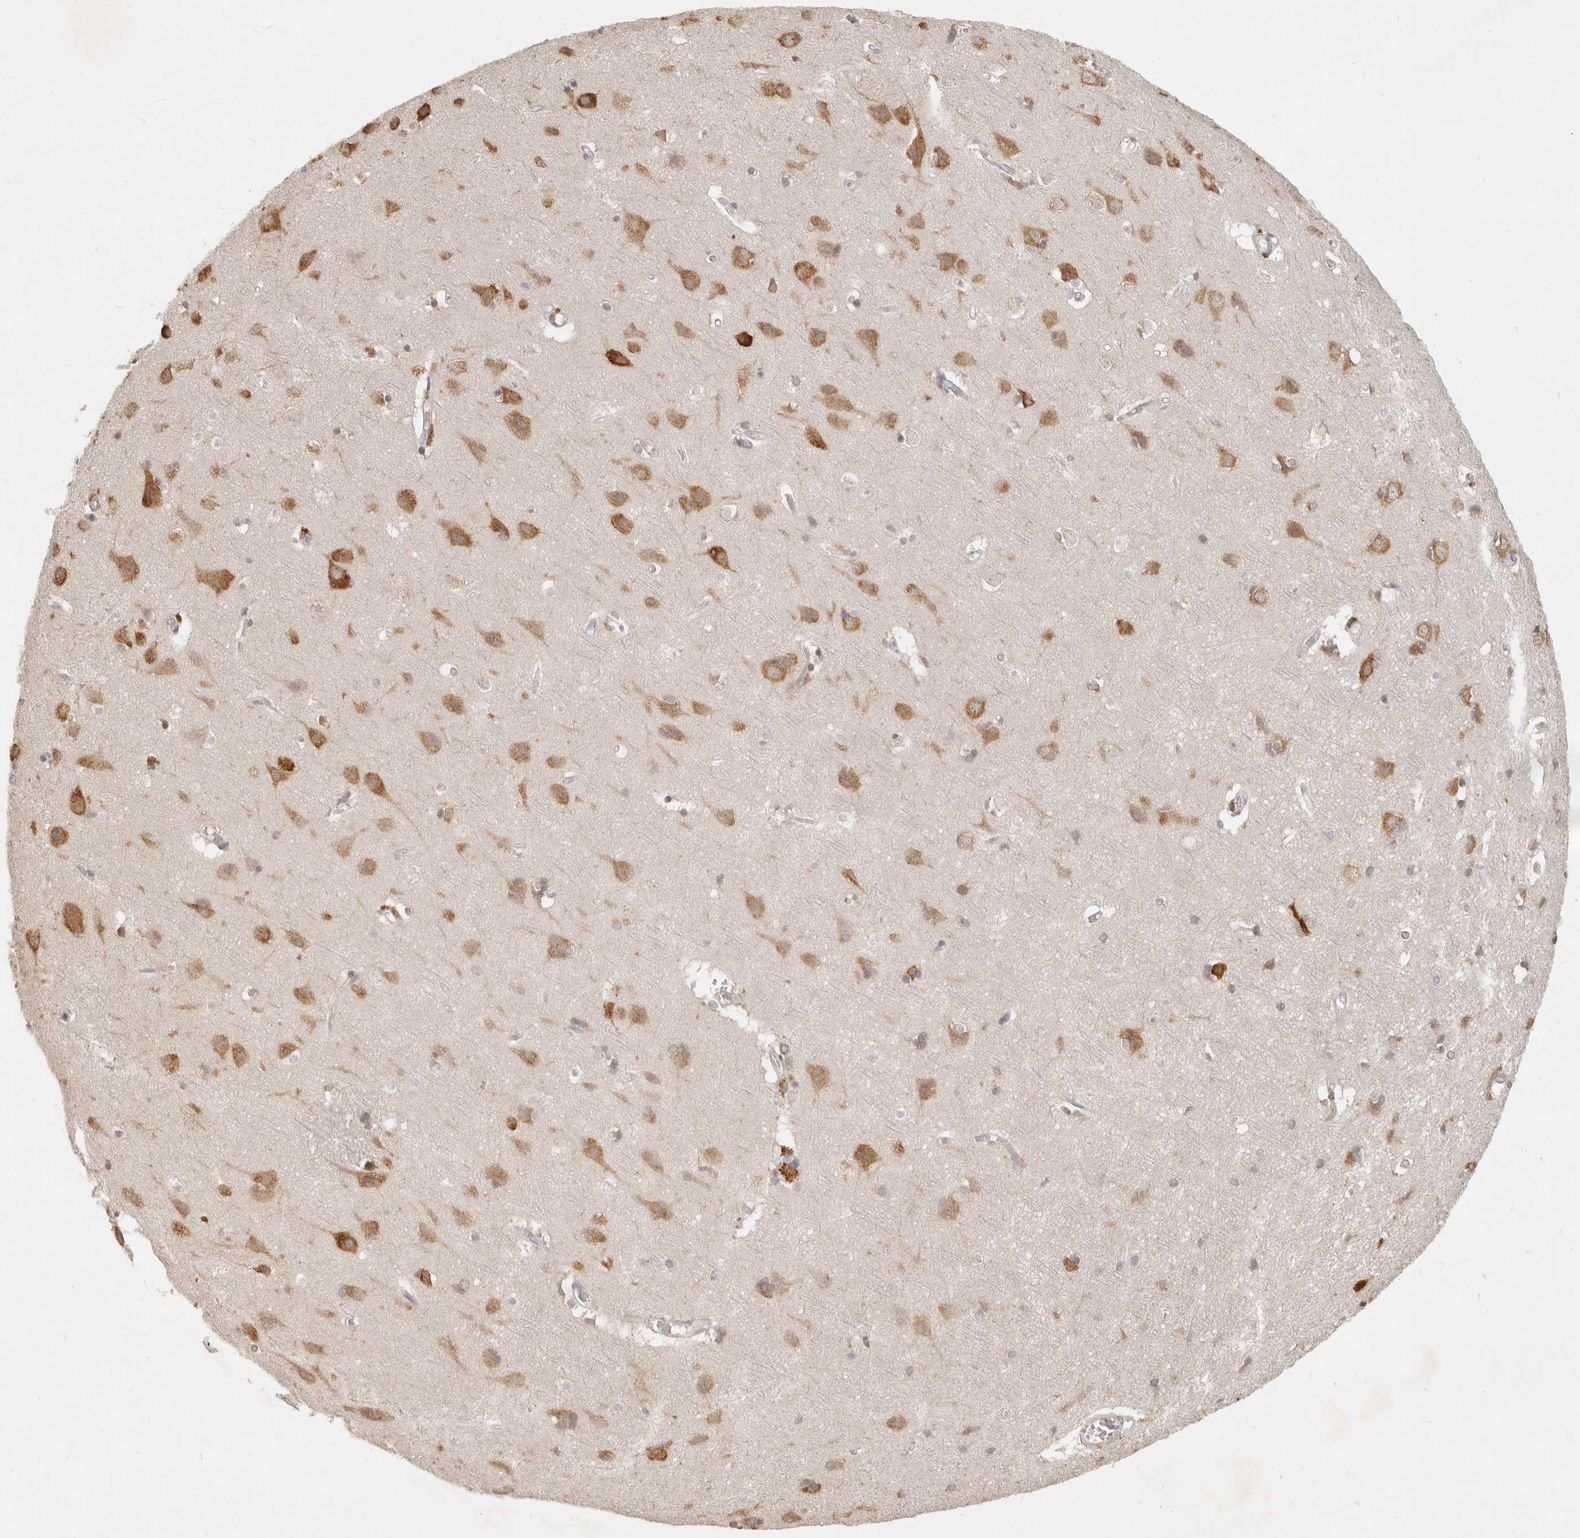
{"staining": {"intensity": "negative", "quantity": "none", "location": "none"}, "tissue": "cerebral cortex", "cell_type": "Endothelial cells", "image_type": "normal", "snomed": [{"axis": "morphology", "description": "Normal tissue, NOS"}, {"axis": "topography", "description": "Cerebral cortex"}], "caption": "Human cerebral cortex stained for a protein using IHC demonstrates no positivity in endothelial cells.", "gene": "PABPC4", "patient": {"sex": "male", "age": 54}}